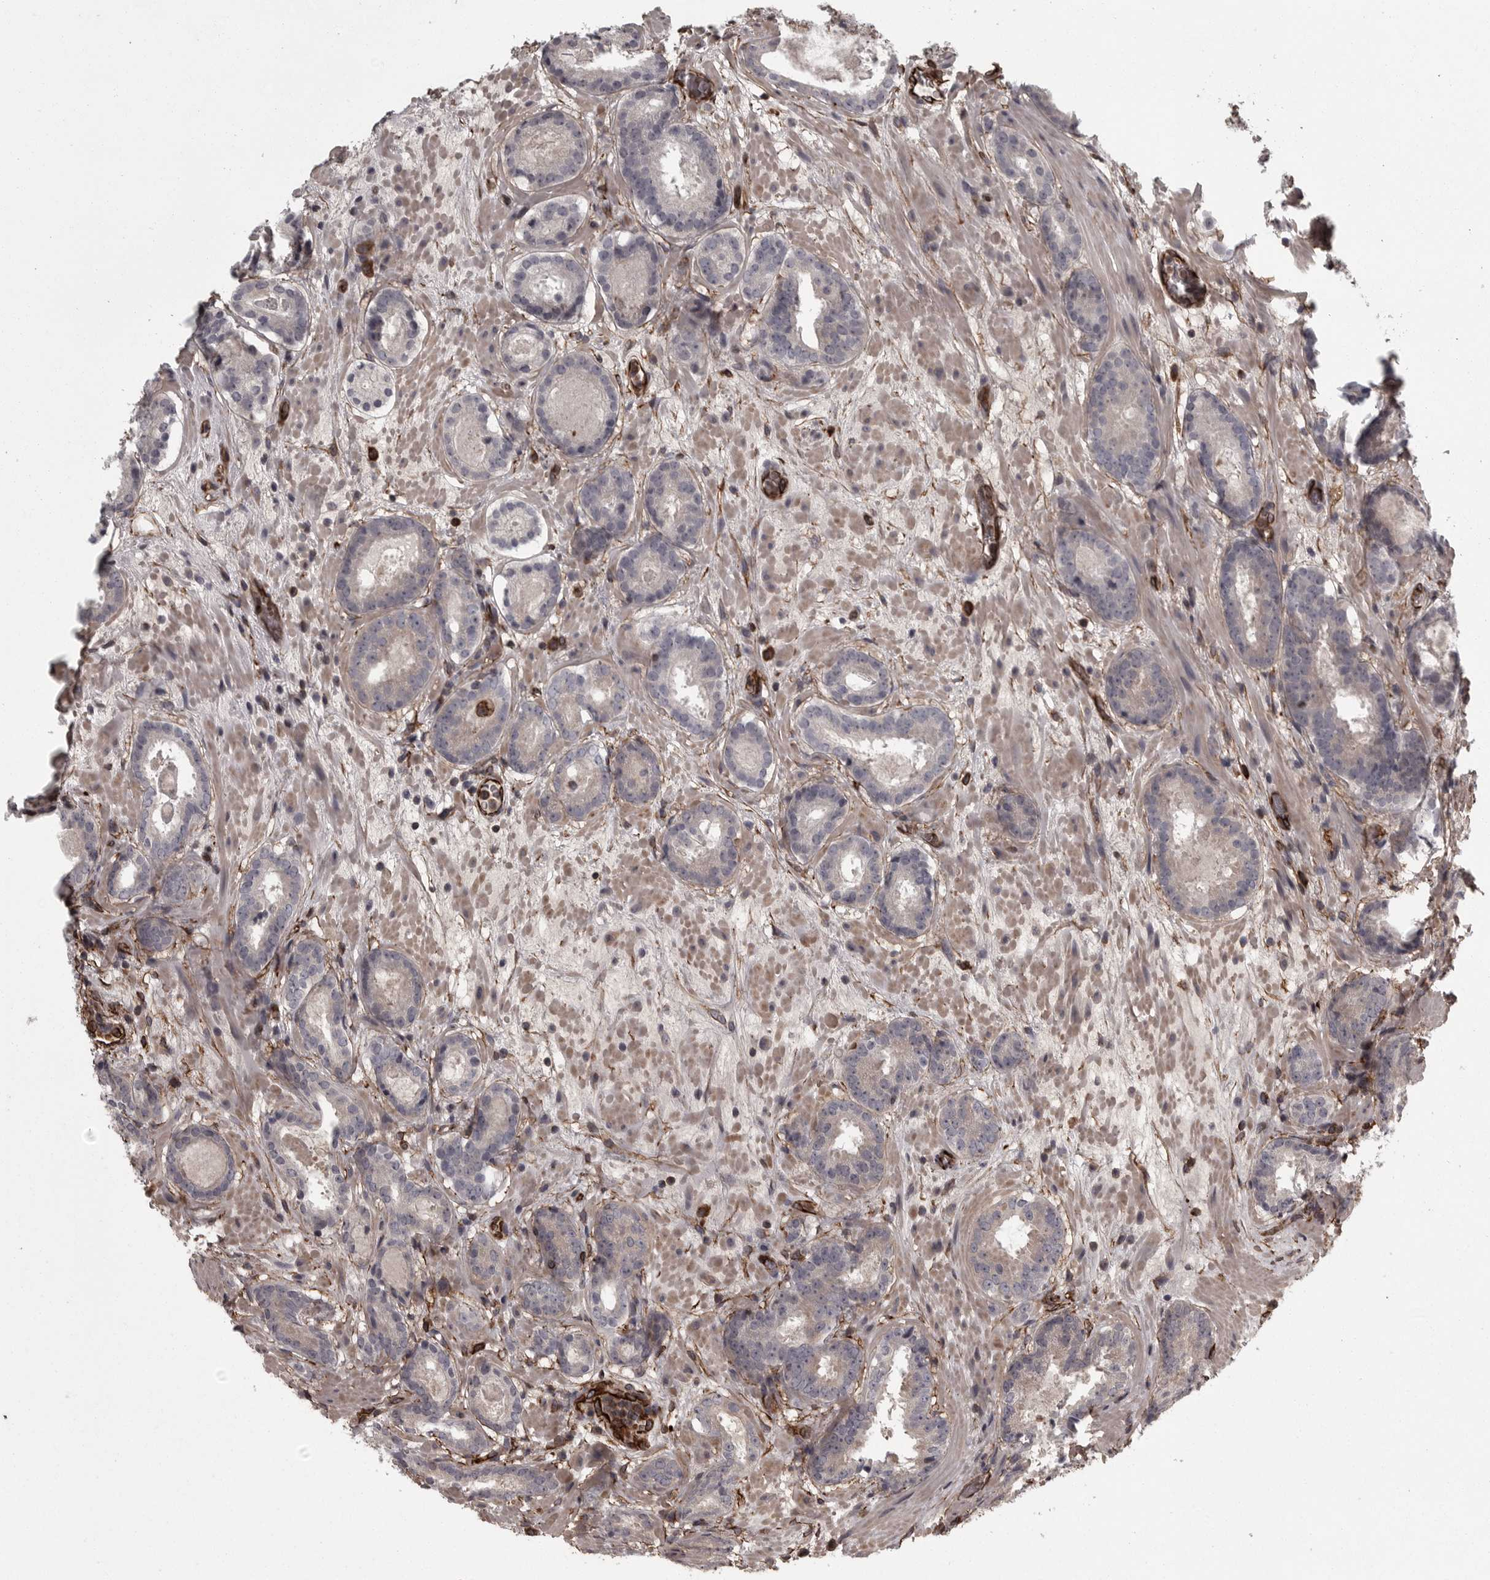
{"staining": {"intensity": "negative", "quantity": "none", "location": "none"}, "tissue": "prostate cancer", "cell_type": "Tumor cells", "image_type": "cancer", "snomed": [{"axis": "morphology", "description": "Adenocarcinoma, Low grade"}, {"axis": "topography", "description": "Prostate"}], "caption": "DAB immunohistochemical staining of human adenocarcinoma (low-grade) (prostate) reveals no significant staining in tumor cells.", "gene": "FAAP100", "patient": {"sex": "male", "age": 69}}